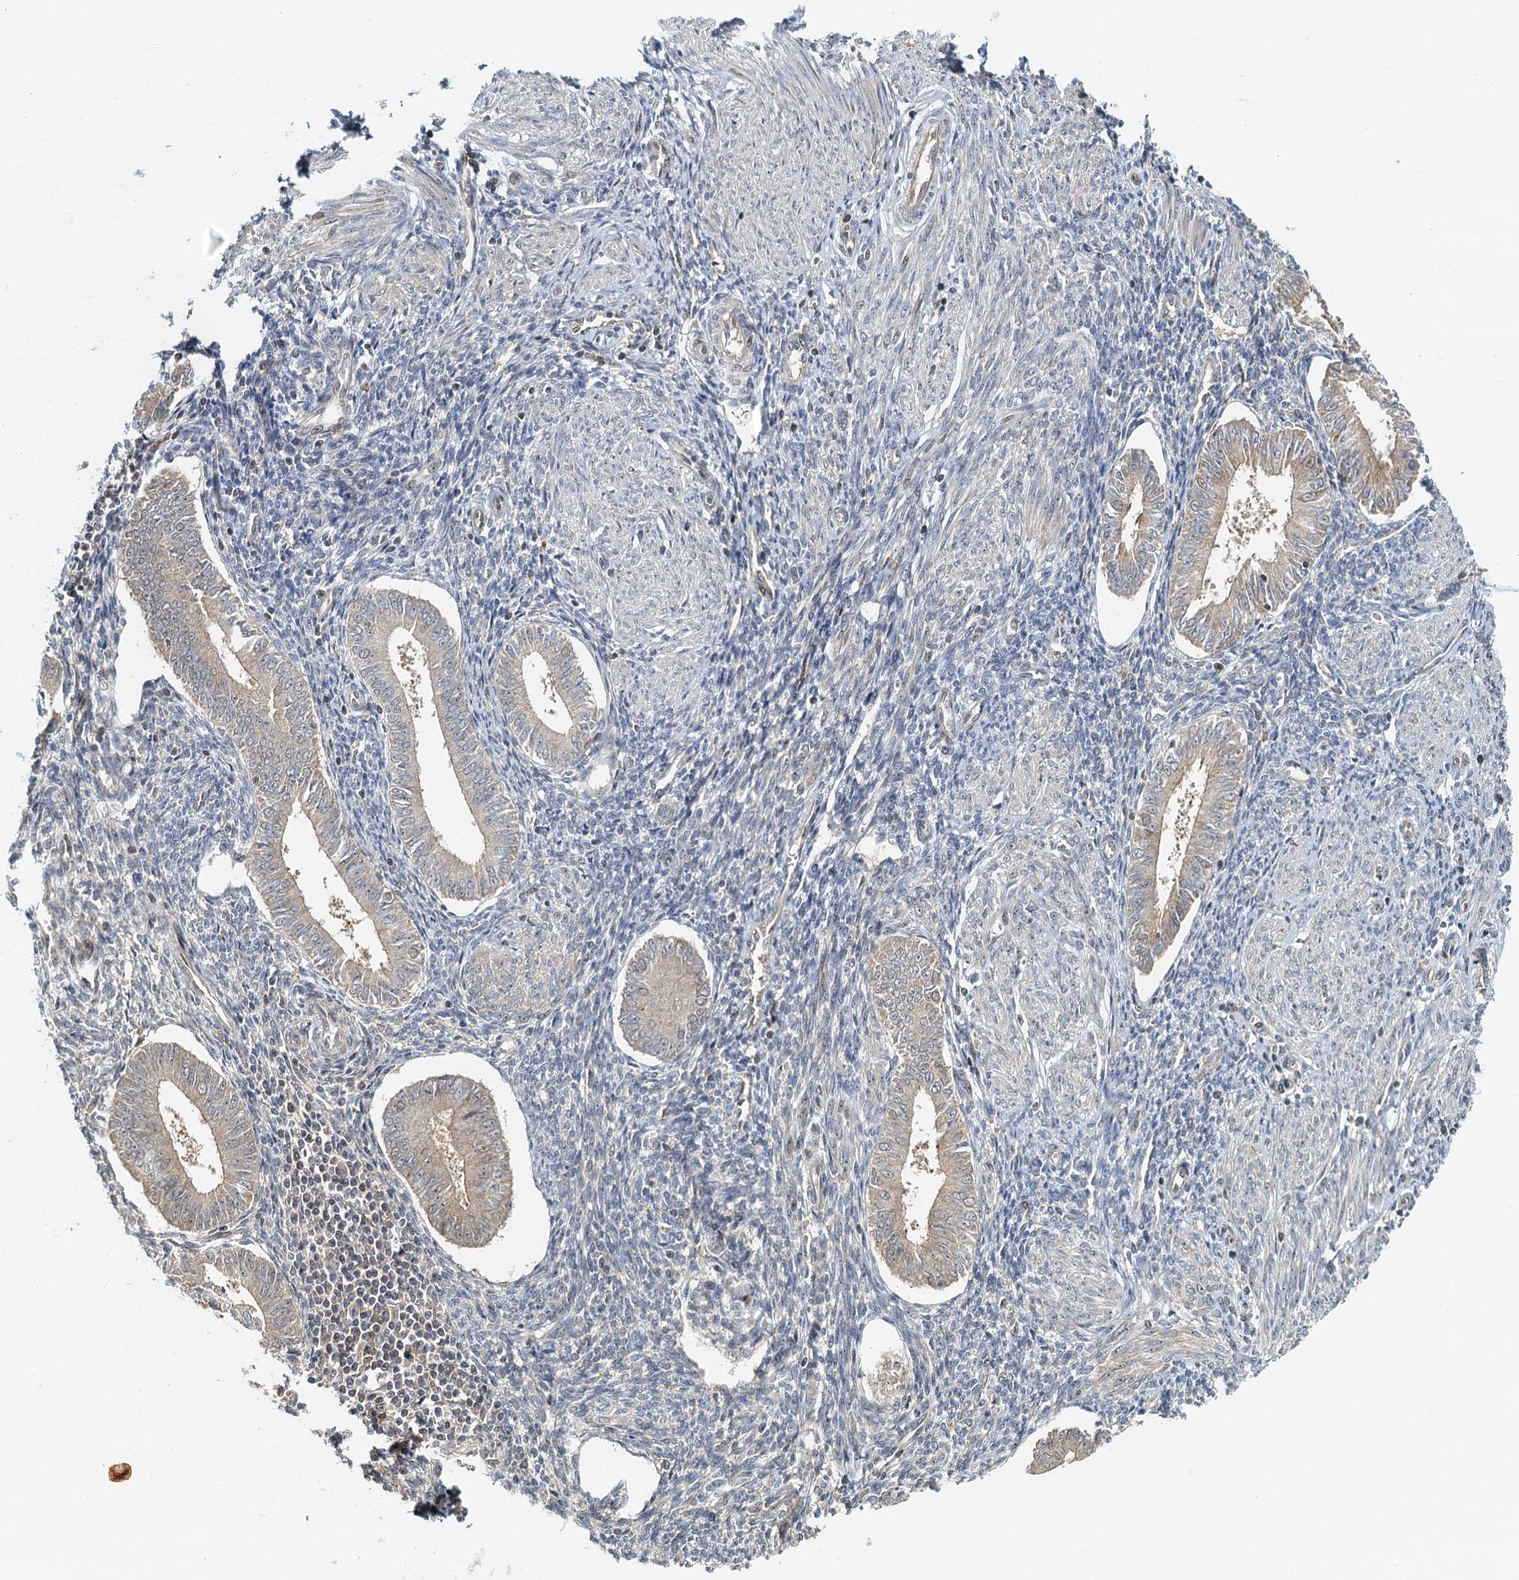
{"staining": {"intensity": "negative", "quantity": "none", "location": "none"}, "tissue": "endometrium", "cell_type": "Cells in endometrial stroma", "image_type": "normal", "snomed": [{"axis": "morphology", "description": "Normal tissue, NOS"}, {"axis": "topography", "description": "Uterus"}, {"axis": "topography", "description": "Endometrium"}], "caption": "The photomicrograph reveals no significant staining in cells in endometrial stroma of endometrium. Nuclei are stained in blue.", "gene": "TOLLIP", "patient": {"sex": "female", "age": 48}}